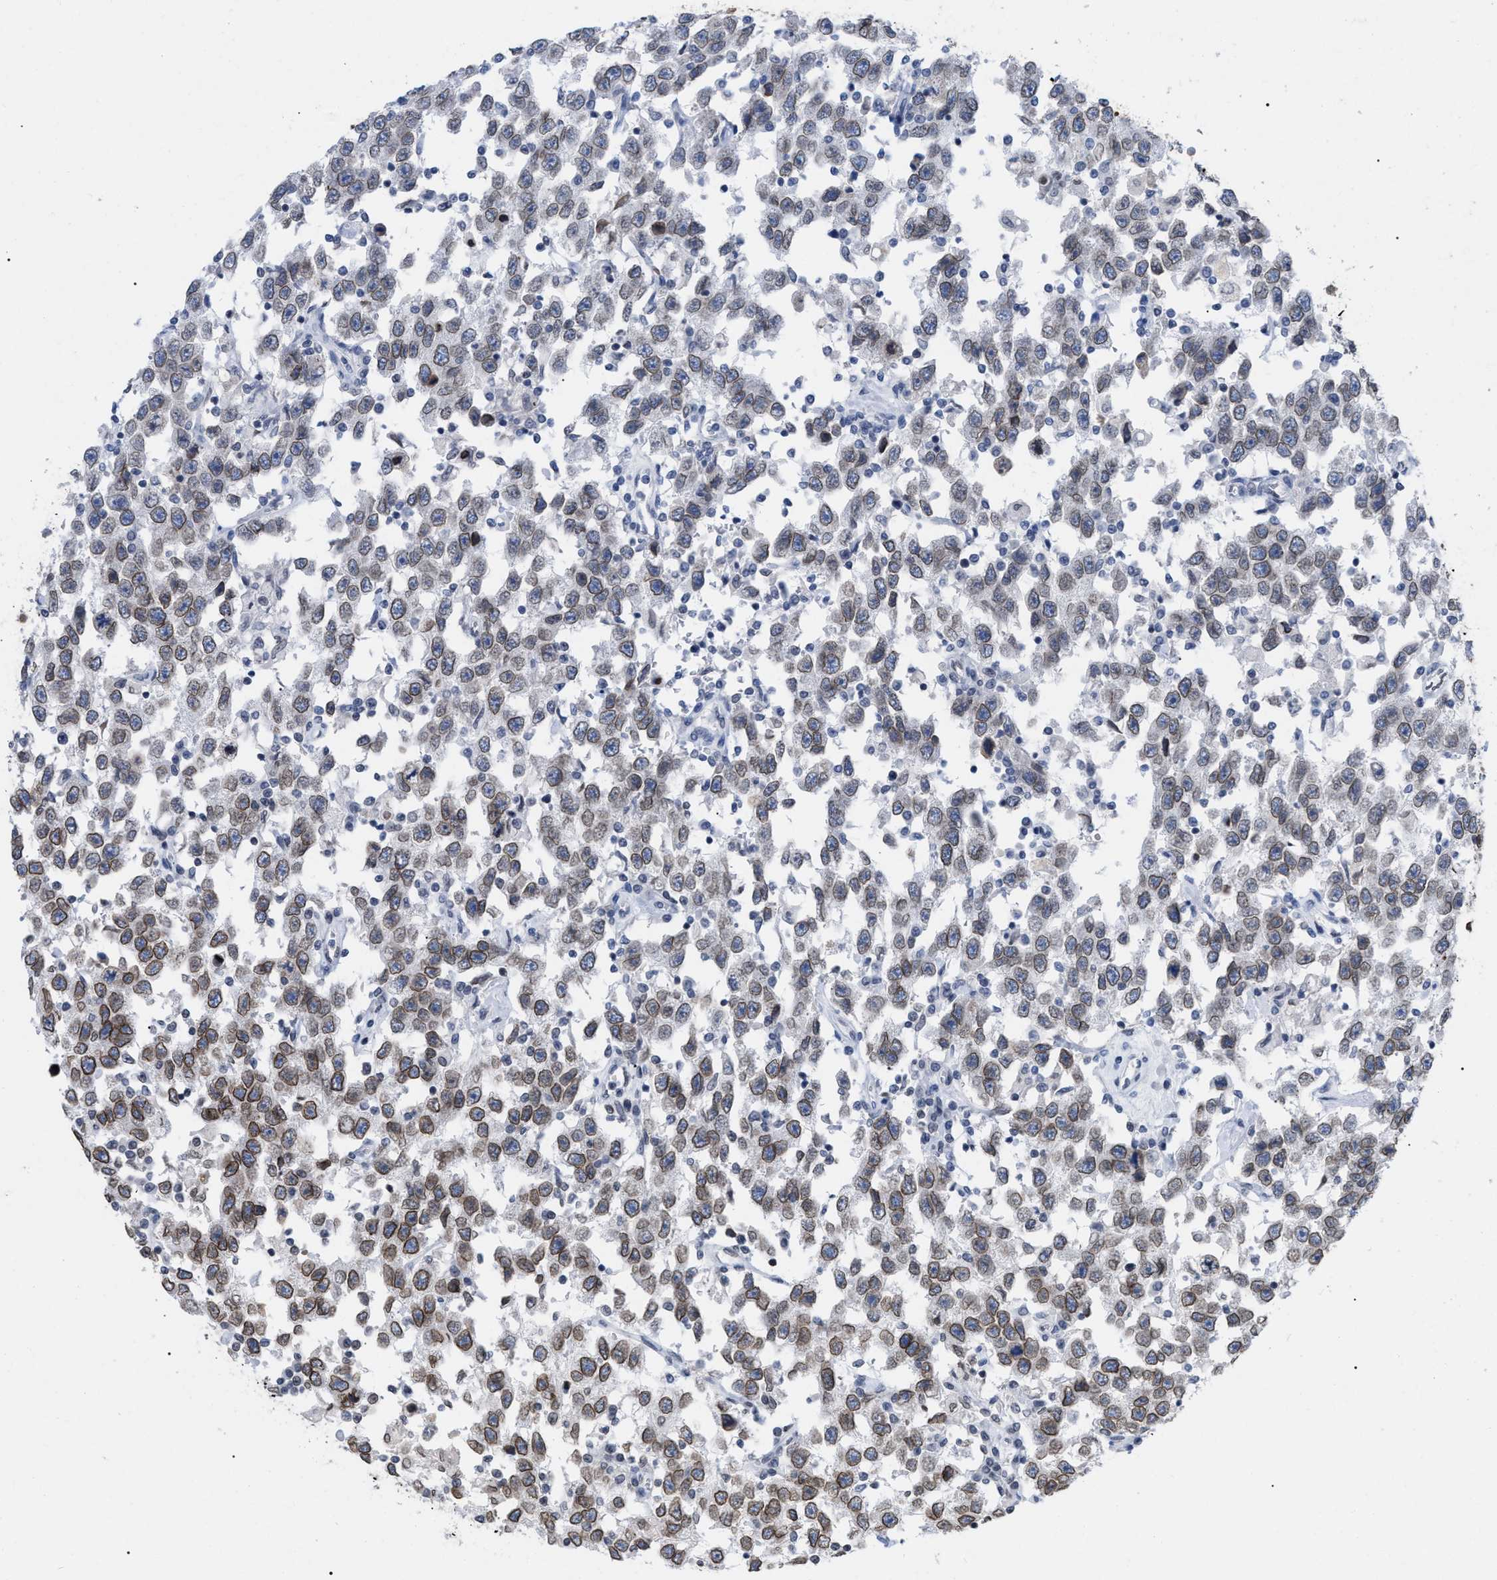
{"staining": {"intensity": "moderate", "quantity": "25%-75%", "location": "cytoplasmic/membranous,nuclear"}, "tissue": "testis cancer", "cell_type": "Tumor cells", "image_type": "cancer", "snomed": [{"axis": "morphology", "description": "Seminoma, NOS"}, {"axis": "topography", "description": "Testis"}], "caption": "A medium amount of moderate cytoplasmic/membranous and nuclear staining is identified in about 25%-75% of tumor cells in testis seminoma tissue.", "gene": "TPR", "patient": {"sex": "male", "age": 41}}